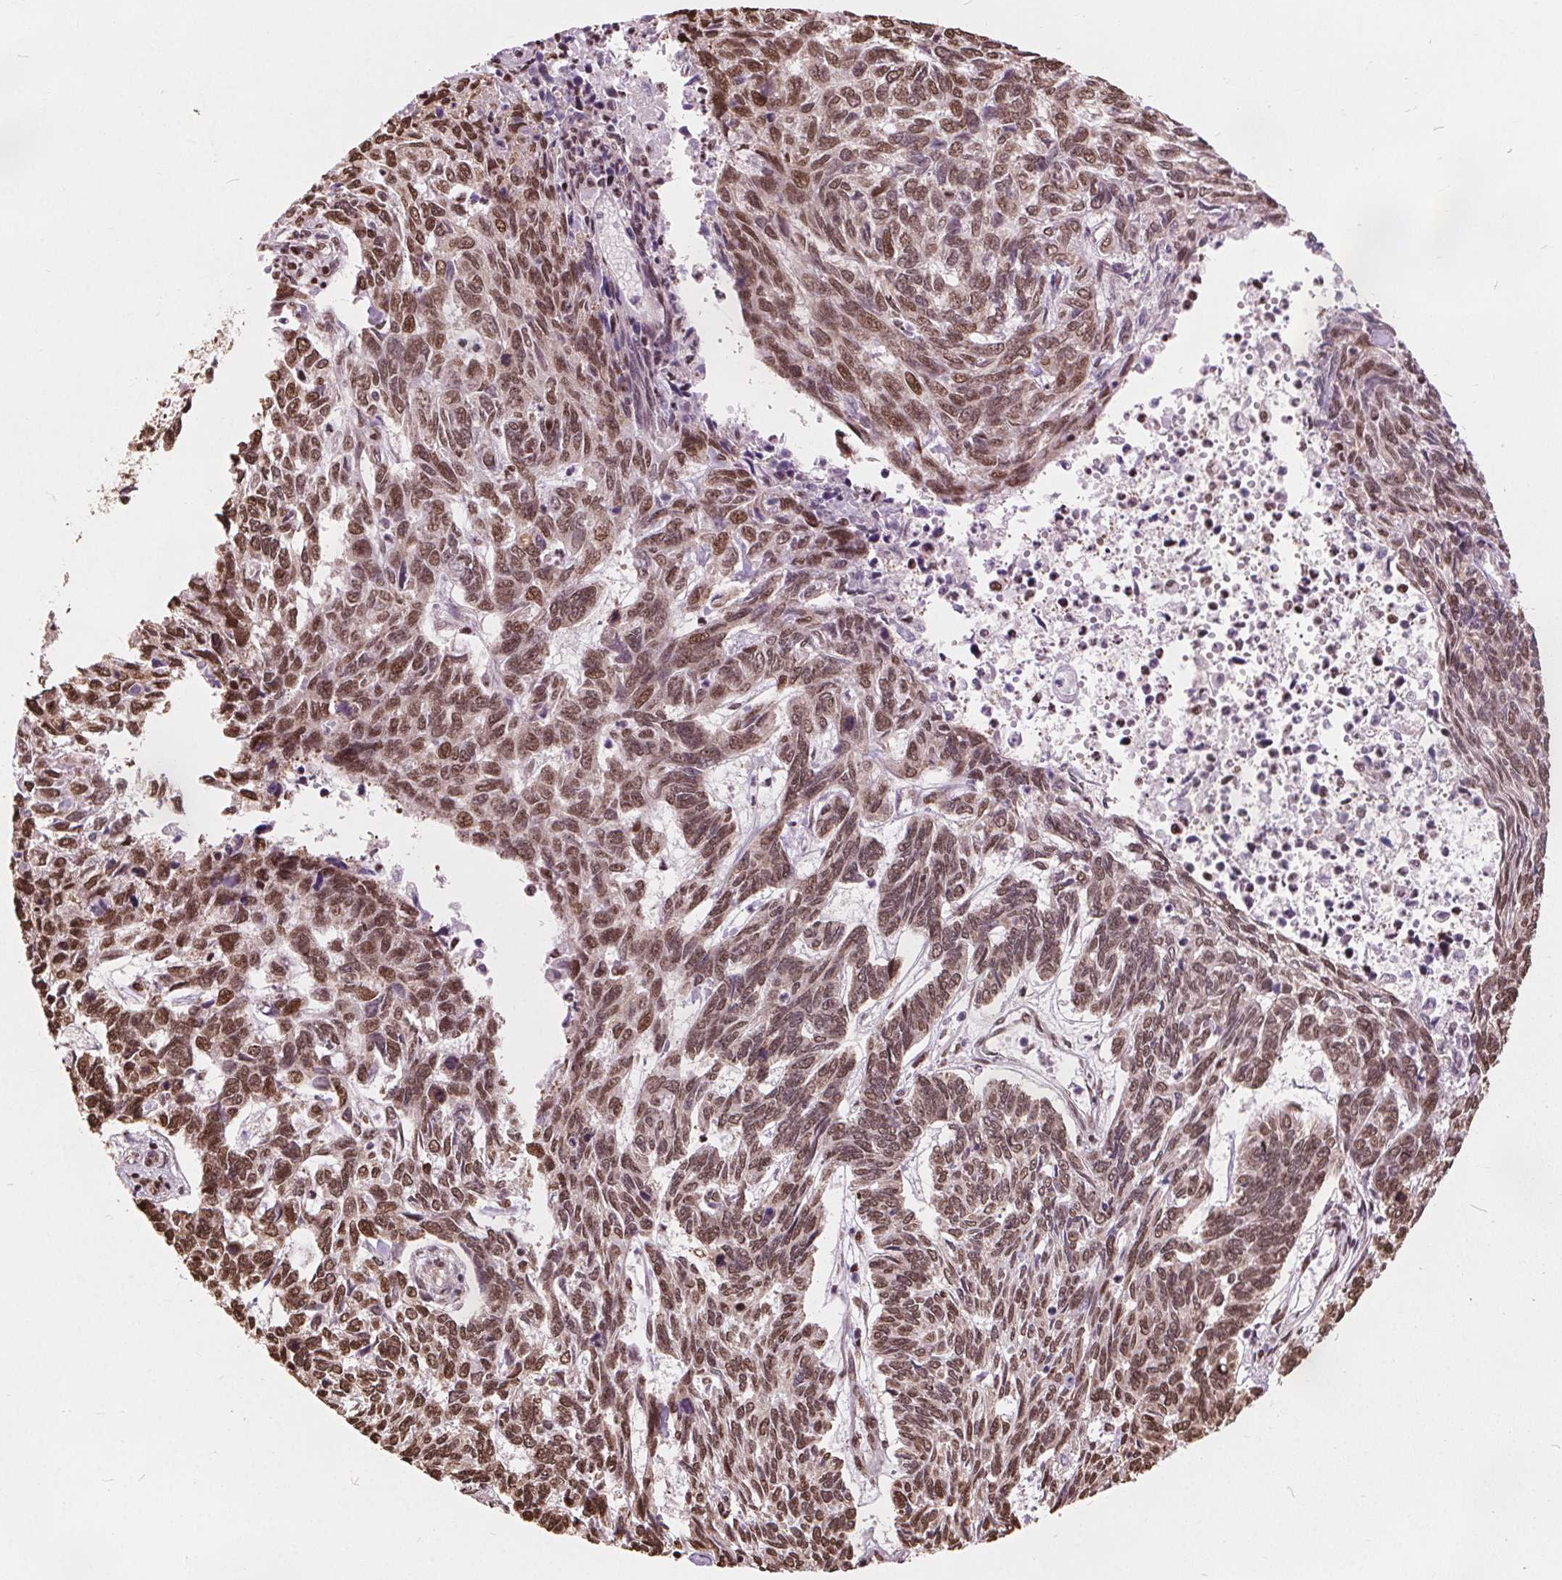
{"staining": {"intensity": "moderate", "quantity": ">75%", "location": "nuclear"}, "tissue": "skin cancer", "cell_type": "Tumor cells", "image_type": "cancer", "snomed": [{"axis": "morphology", "description": "Basal cell carcinoma"}, {"axis": "topography", "description": "Skin"}], "caption": "Skin basal cell carcinoma stained with a protein marker displays moderate staining in tumor cells.", "gene": "ISLR2", "patient": {"sex": "female", "age": 65}}